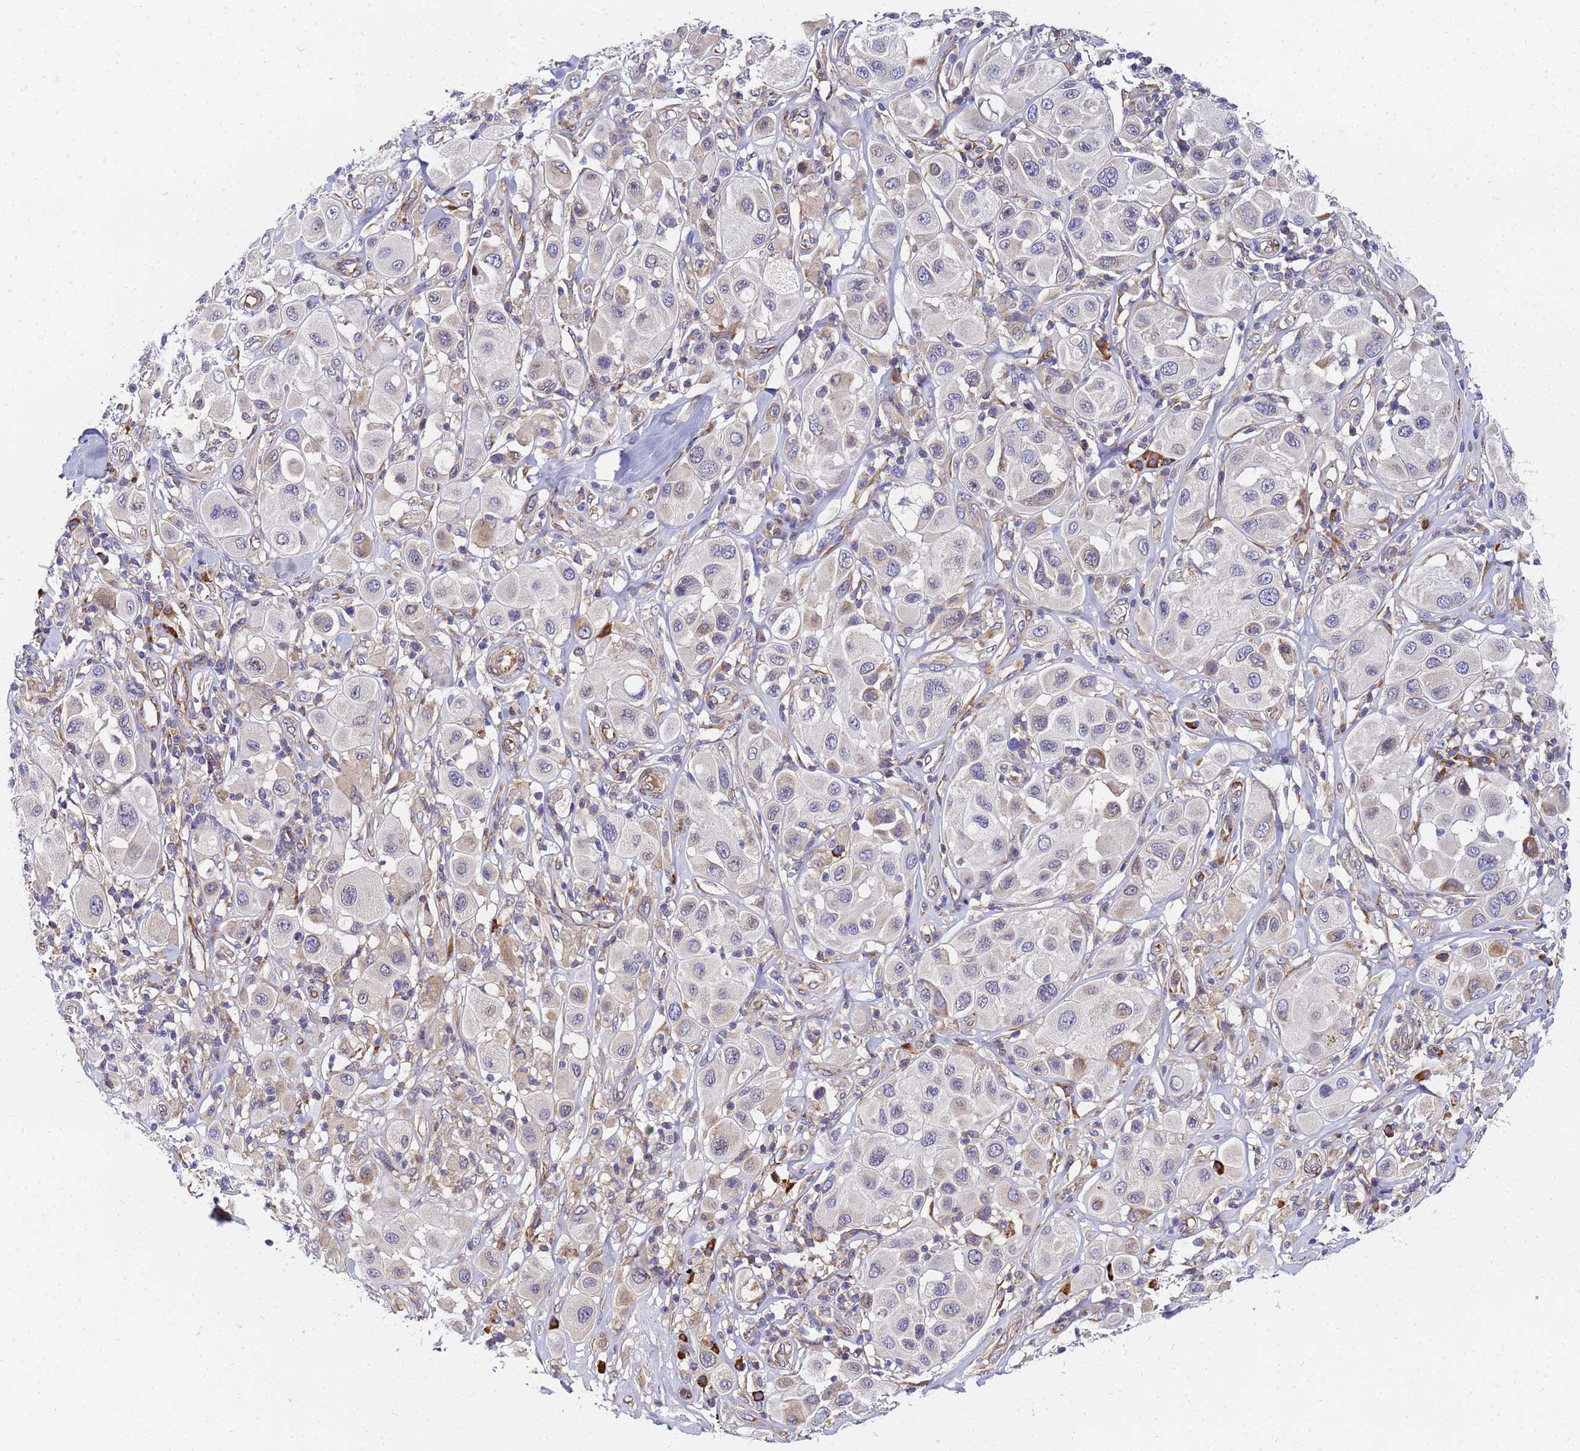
{"staining": {"intensity": "weak", "quantity": "<25%", "location": "cytoplasmic/membranous"}, "tissue": "melanoma", "cell_type": "Tumor cells", "image_type": "cancer", "snomed": [{"axis": "morphology", "description": "Malignant melanoma, Metastatic site"}, {"axis": "topography", "description": "Skin"}], "caption": "Human malignant melanoma (metastatic site) stained for a protein using IHC exhibits no staining in tumor cells.", "gene": "POM121", "patient": {"sex": "male", "age": 41}}